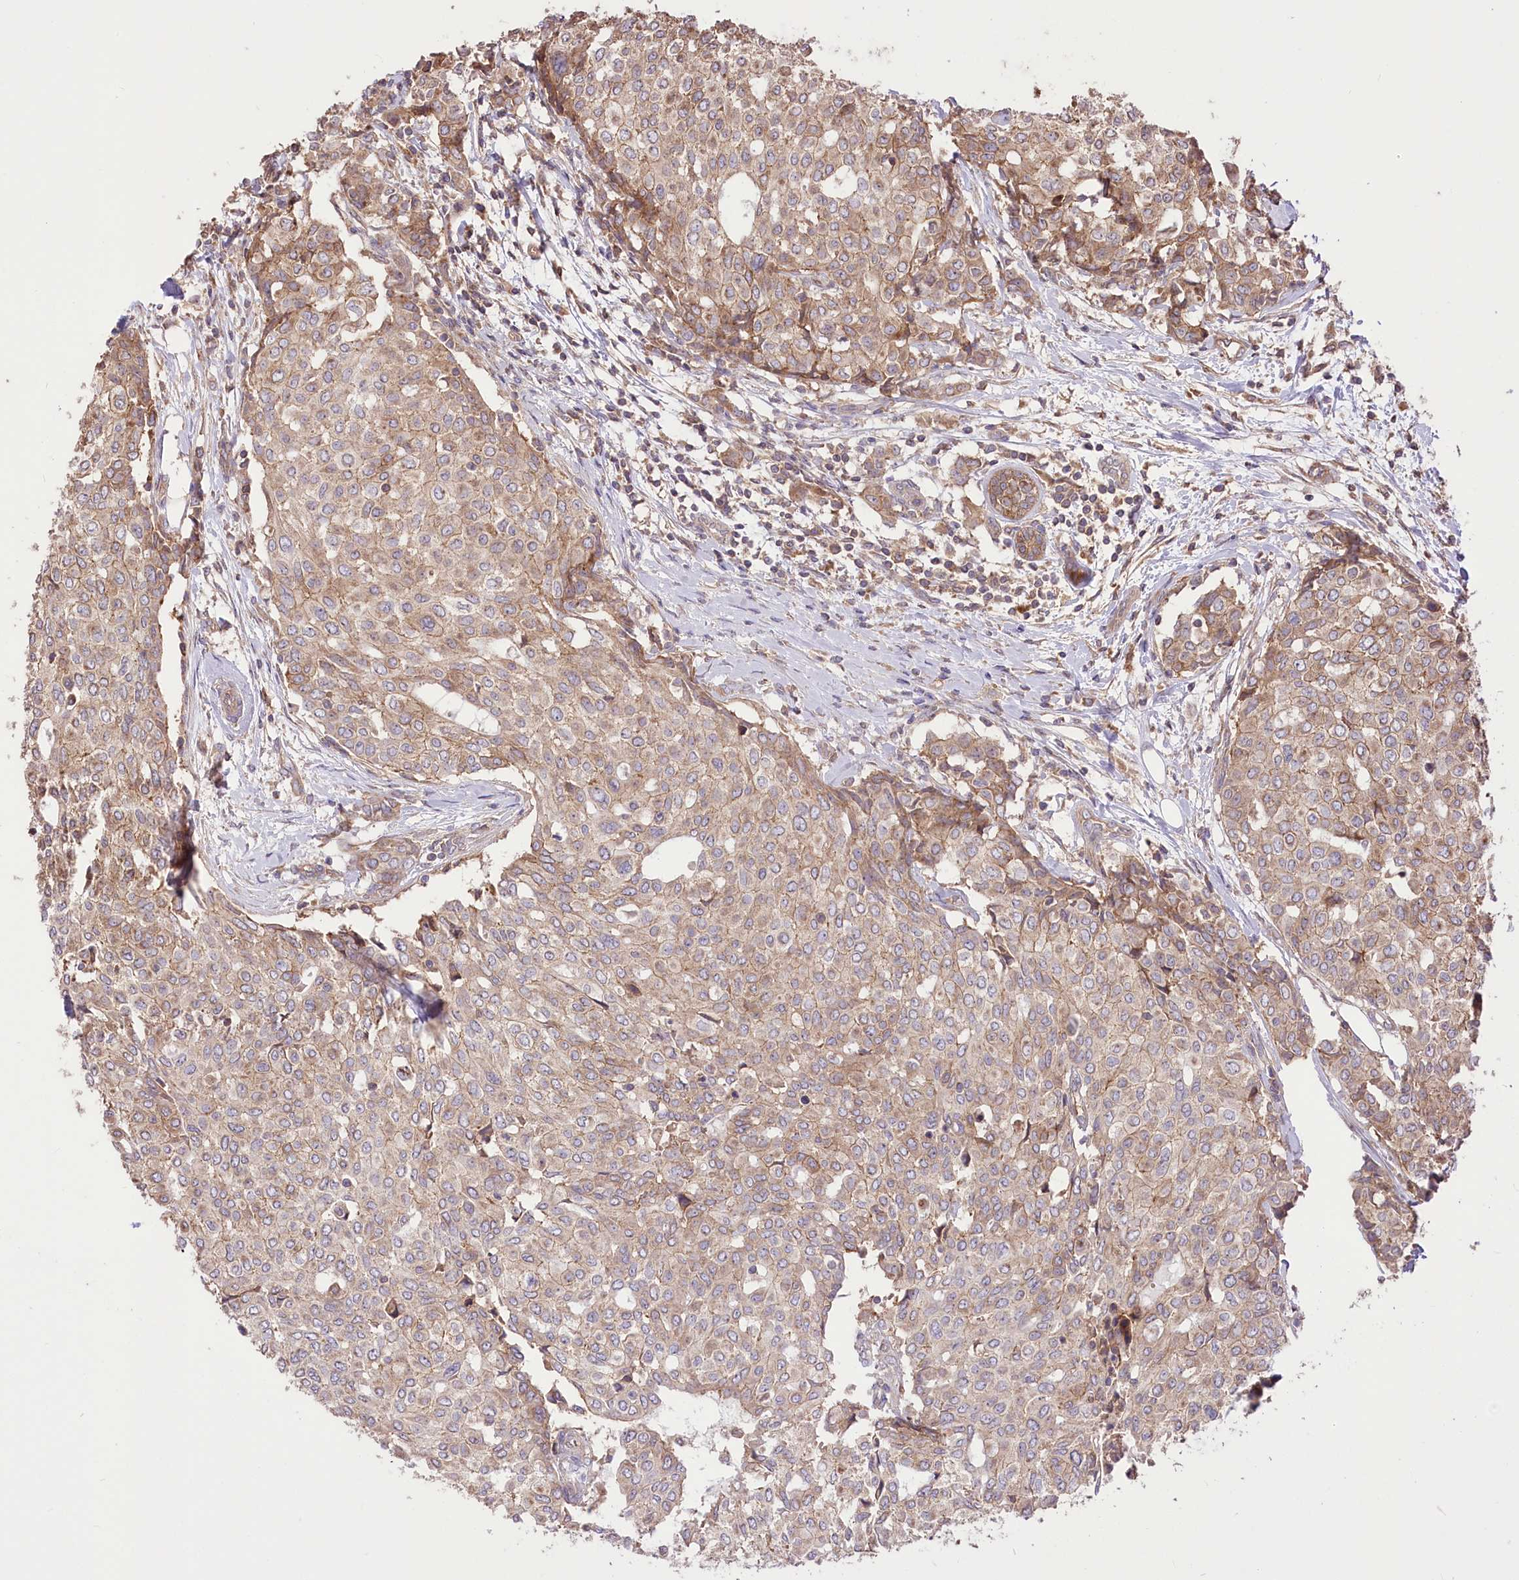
{"staining": {"intensity": "moderate", "quantity": "25%-75%", "location": "cytoplasmic/membranous"}, "tissue": "breast cancer", "cell_type": "Tumor cells", "image_type": "cancer", "snomed": [{"axis": "morphology", "description": "Lobular carcinoma"}, {"axis": "topography", "description": "Breast"}], "caption": "An IHC micrograph of tumor tissue is shown. Protein staining in brown shows moderate cytoplasmic/membranous positivity in breast cancer within tumor cells.", "gene": "XYLB", "patient": {"sex": "female", "age": 51}}